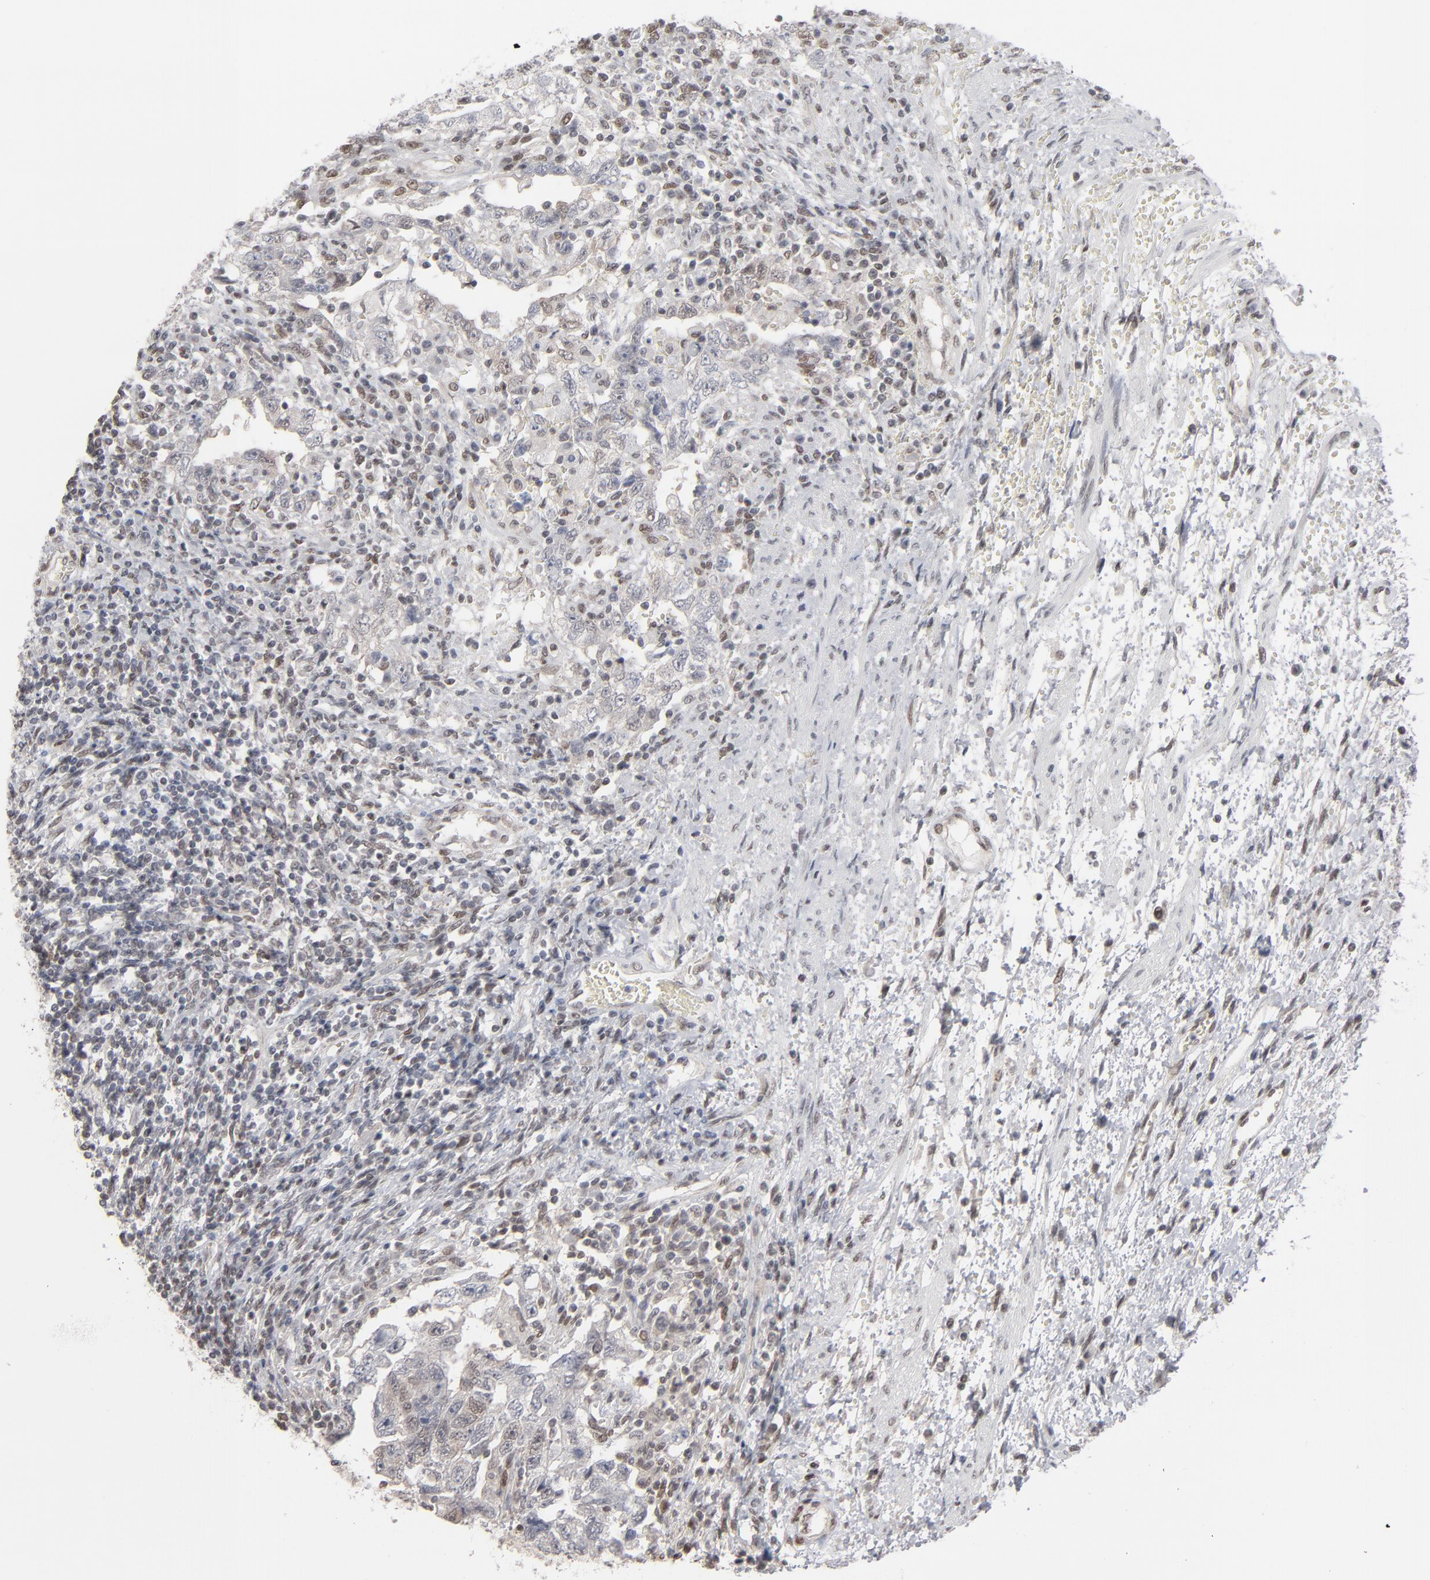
{"staining": {"intensity": "weak", "quantity": "25%-75%", "location": "cytoplasmic/membranous,nuclear"}, "tissue": "testis cancer", "cell_type": "Tumor cells", "image_type": "cancer", "snomed": [{"axis": "morphology", "description": "Carcinoma, Embryonal, NOS"}, {"axis": "topography", "description": "Testis"}], "caption": "Immunohistochemical staining of human testis embryonal carcinoma shows weak cytoplasmic/membranous and nuclear protein staining in about 25%-75% of tumor cells.", "gene": "IRF9", "patient": {"sex": "male", "age": 26}}